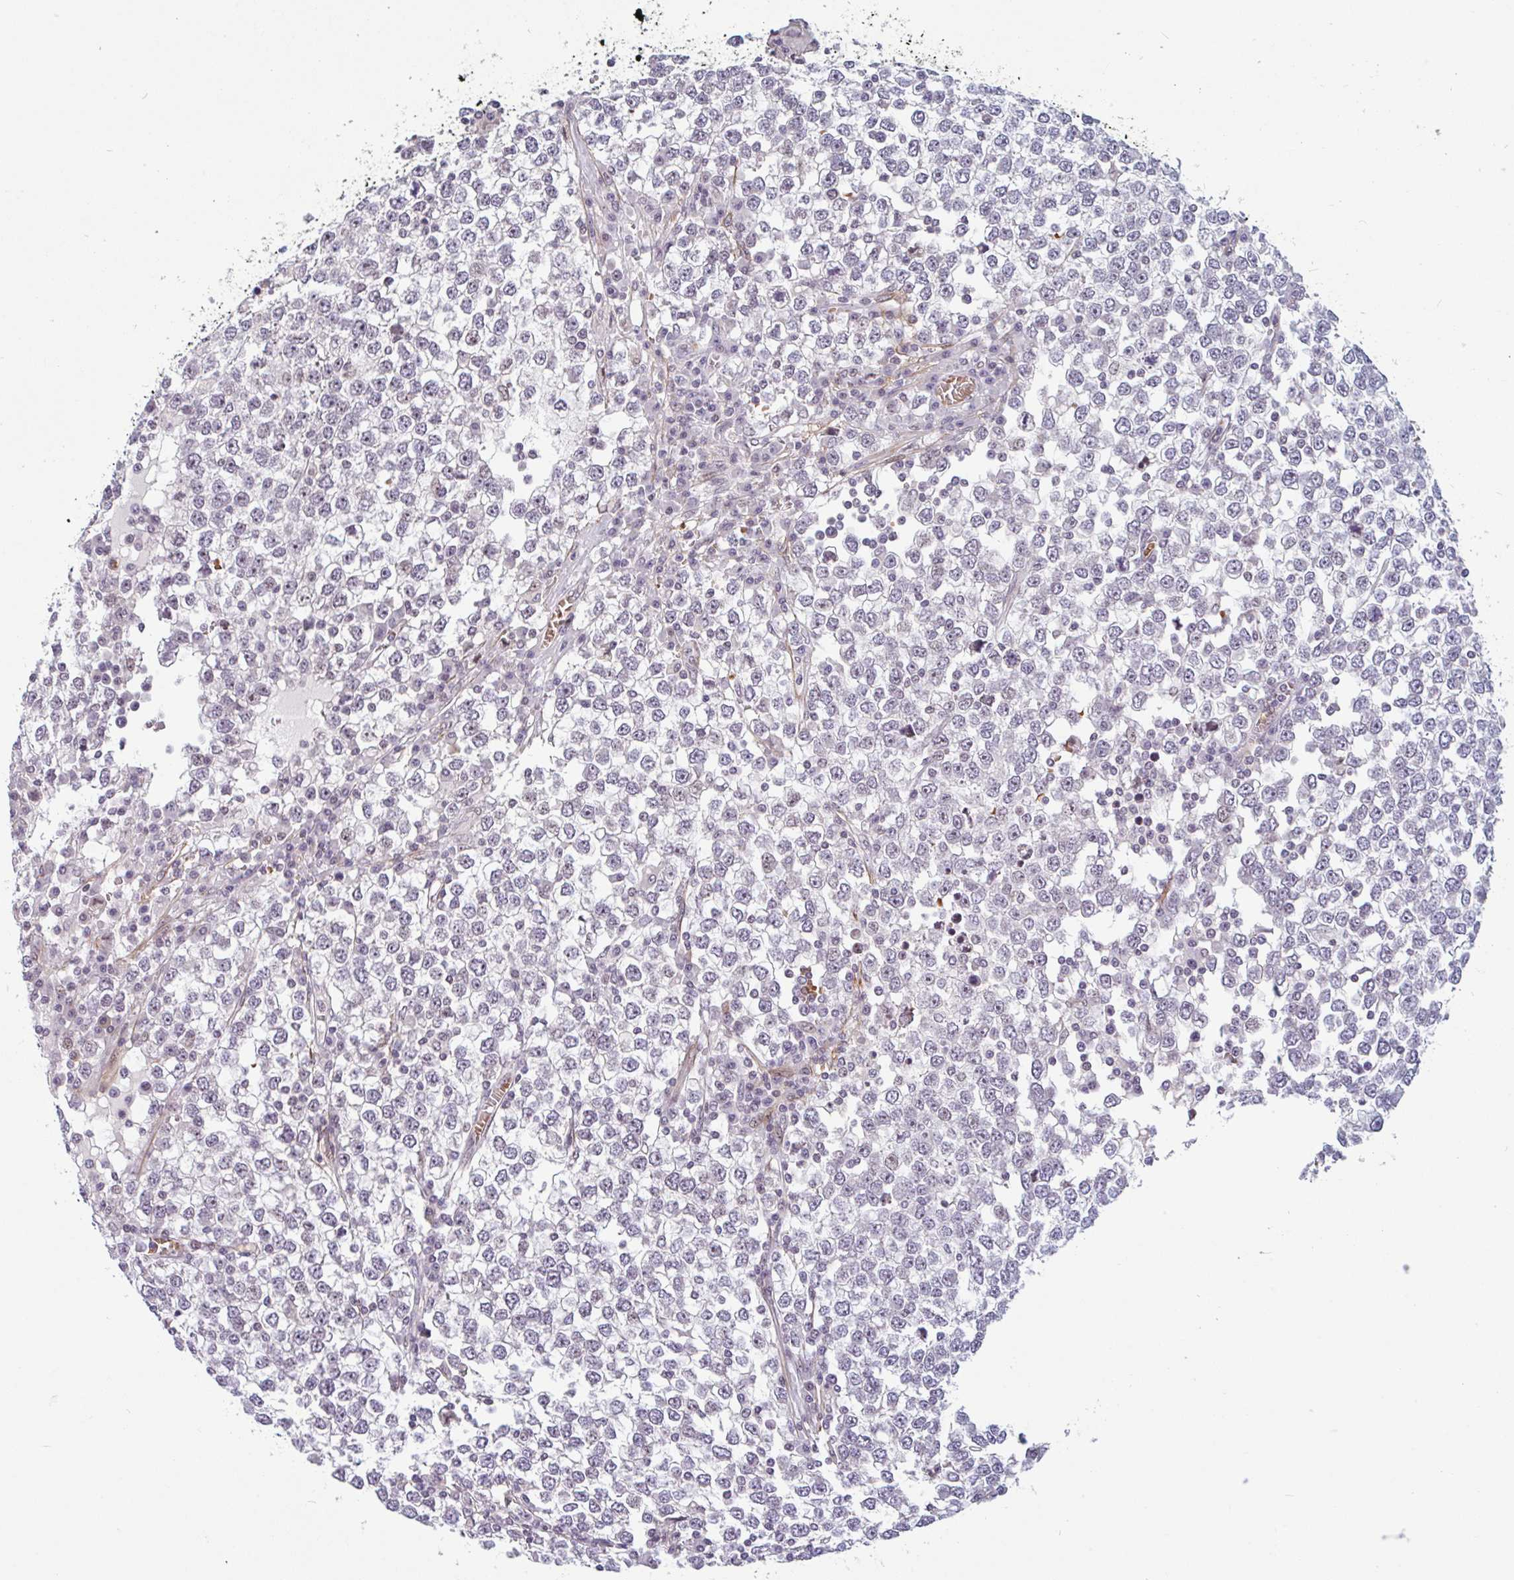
{"staining": {"intensity": "negative", "quantity": "none", "location": "none"}, "tissue": "testis cancer", "cell_type": "Tumor cells", "image_type": "cancer", "snomed": [{"axis": "morphology", "description": "Seminoma, NOS"}, {"axis": "topography", "description": "Testis"}], "caption": "Tumor cells are negative for brown protein staining in seminoma (testis).", "gene": "TMEM119", "patient": {"sex": "male", "age": 65}}